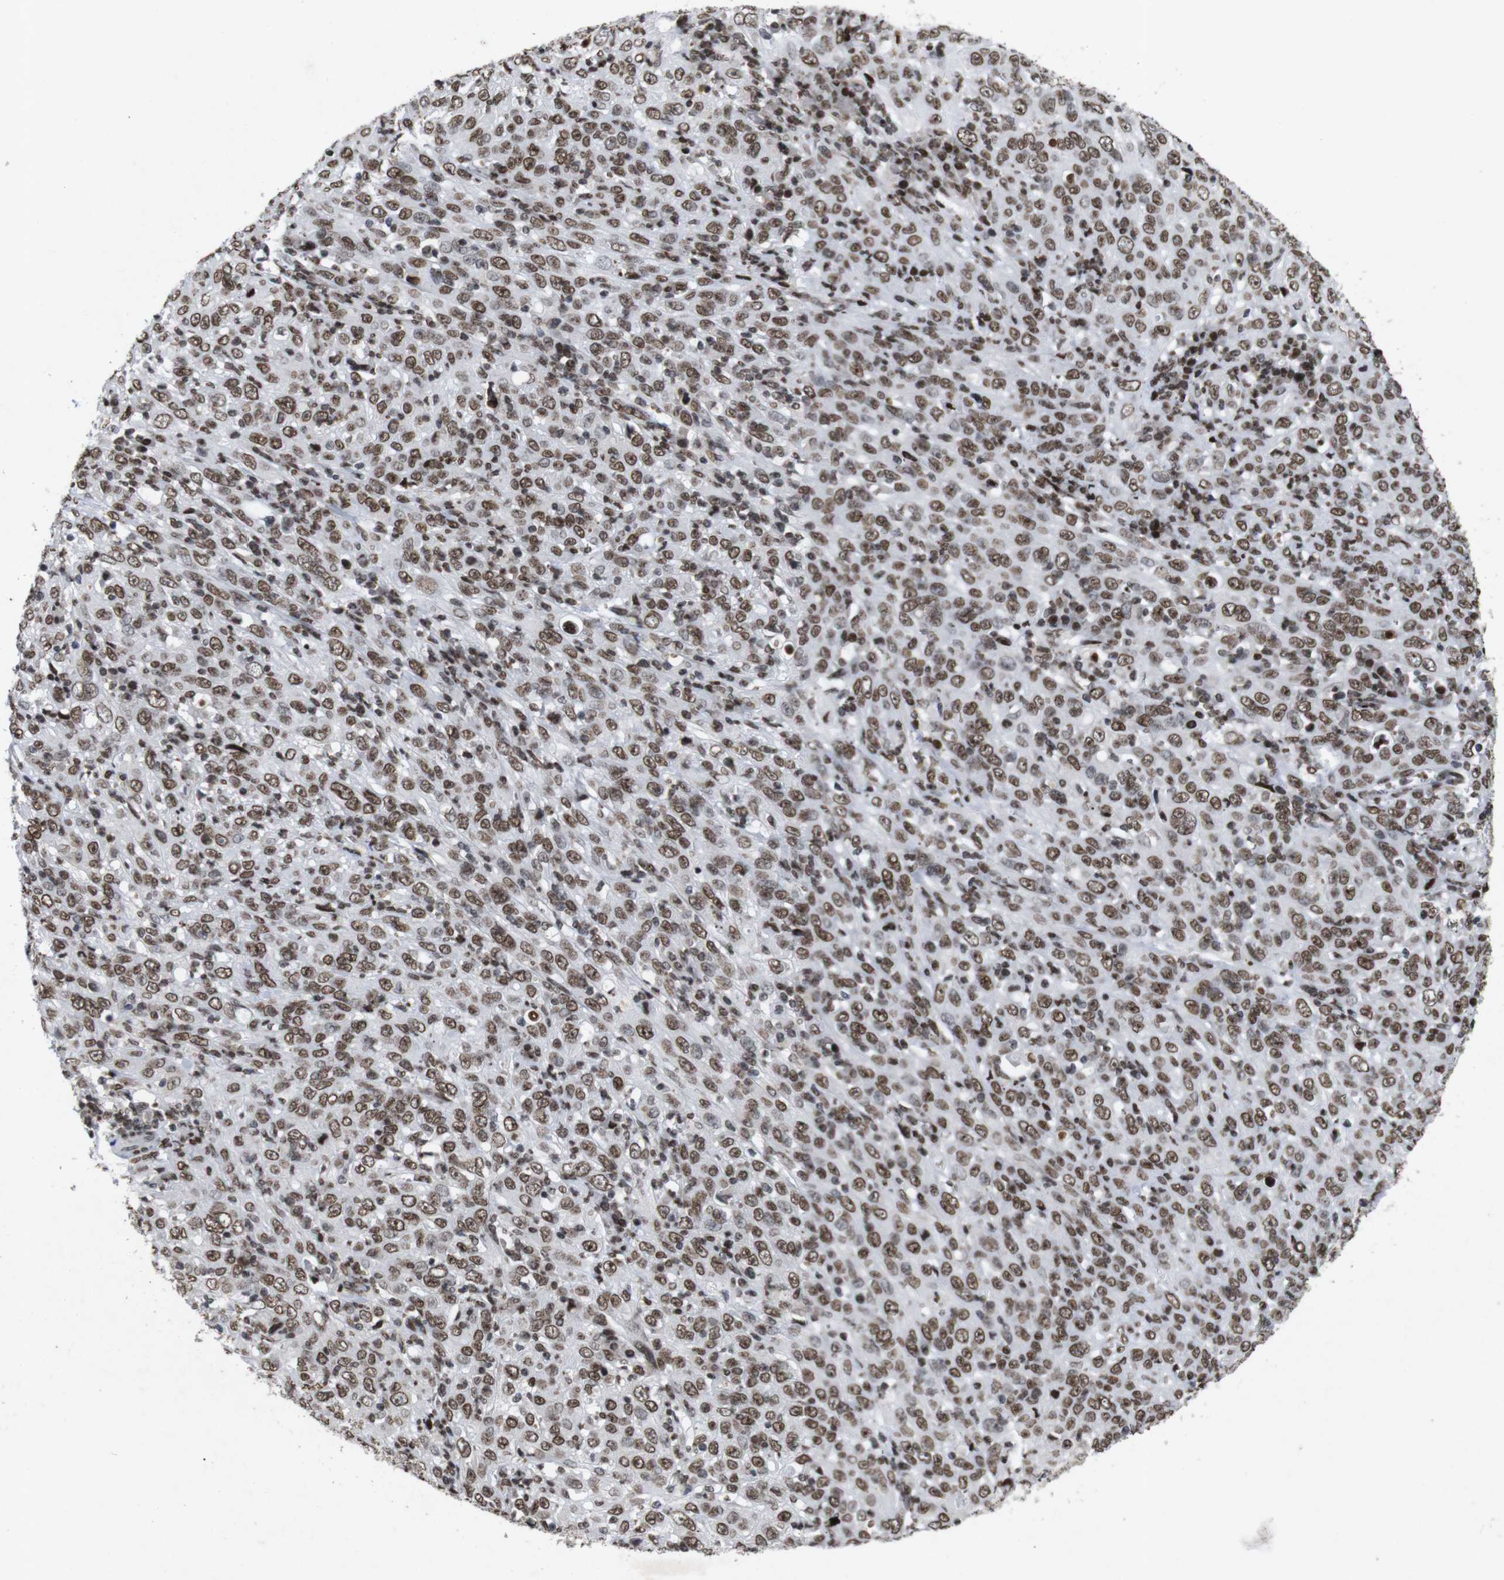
{"staining": {"intensity": "moderate", "quantity": ">75%", "location": "nuclear"}, "tissue": "cervical cancer", "cell_type": "Tumor cells", "image_type": "cancer", "snomed": [{"axis": "morphology", "description": "Squamous cell carcinoma, NOS"}, {"axis": "topography", "description": "Cervix"}], "caption": "Cervical cancer stained for a protein (brown) exhibits moderate nuclear positive expression in approximately >75% of tumor cells.", "gene": "MAGEH1", "patient": {"sex": "female", "age": 46}}